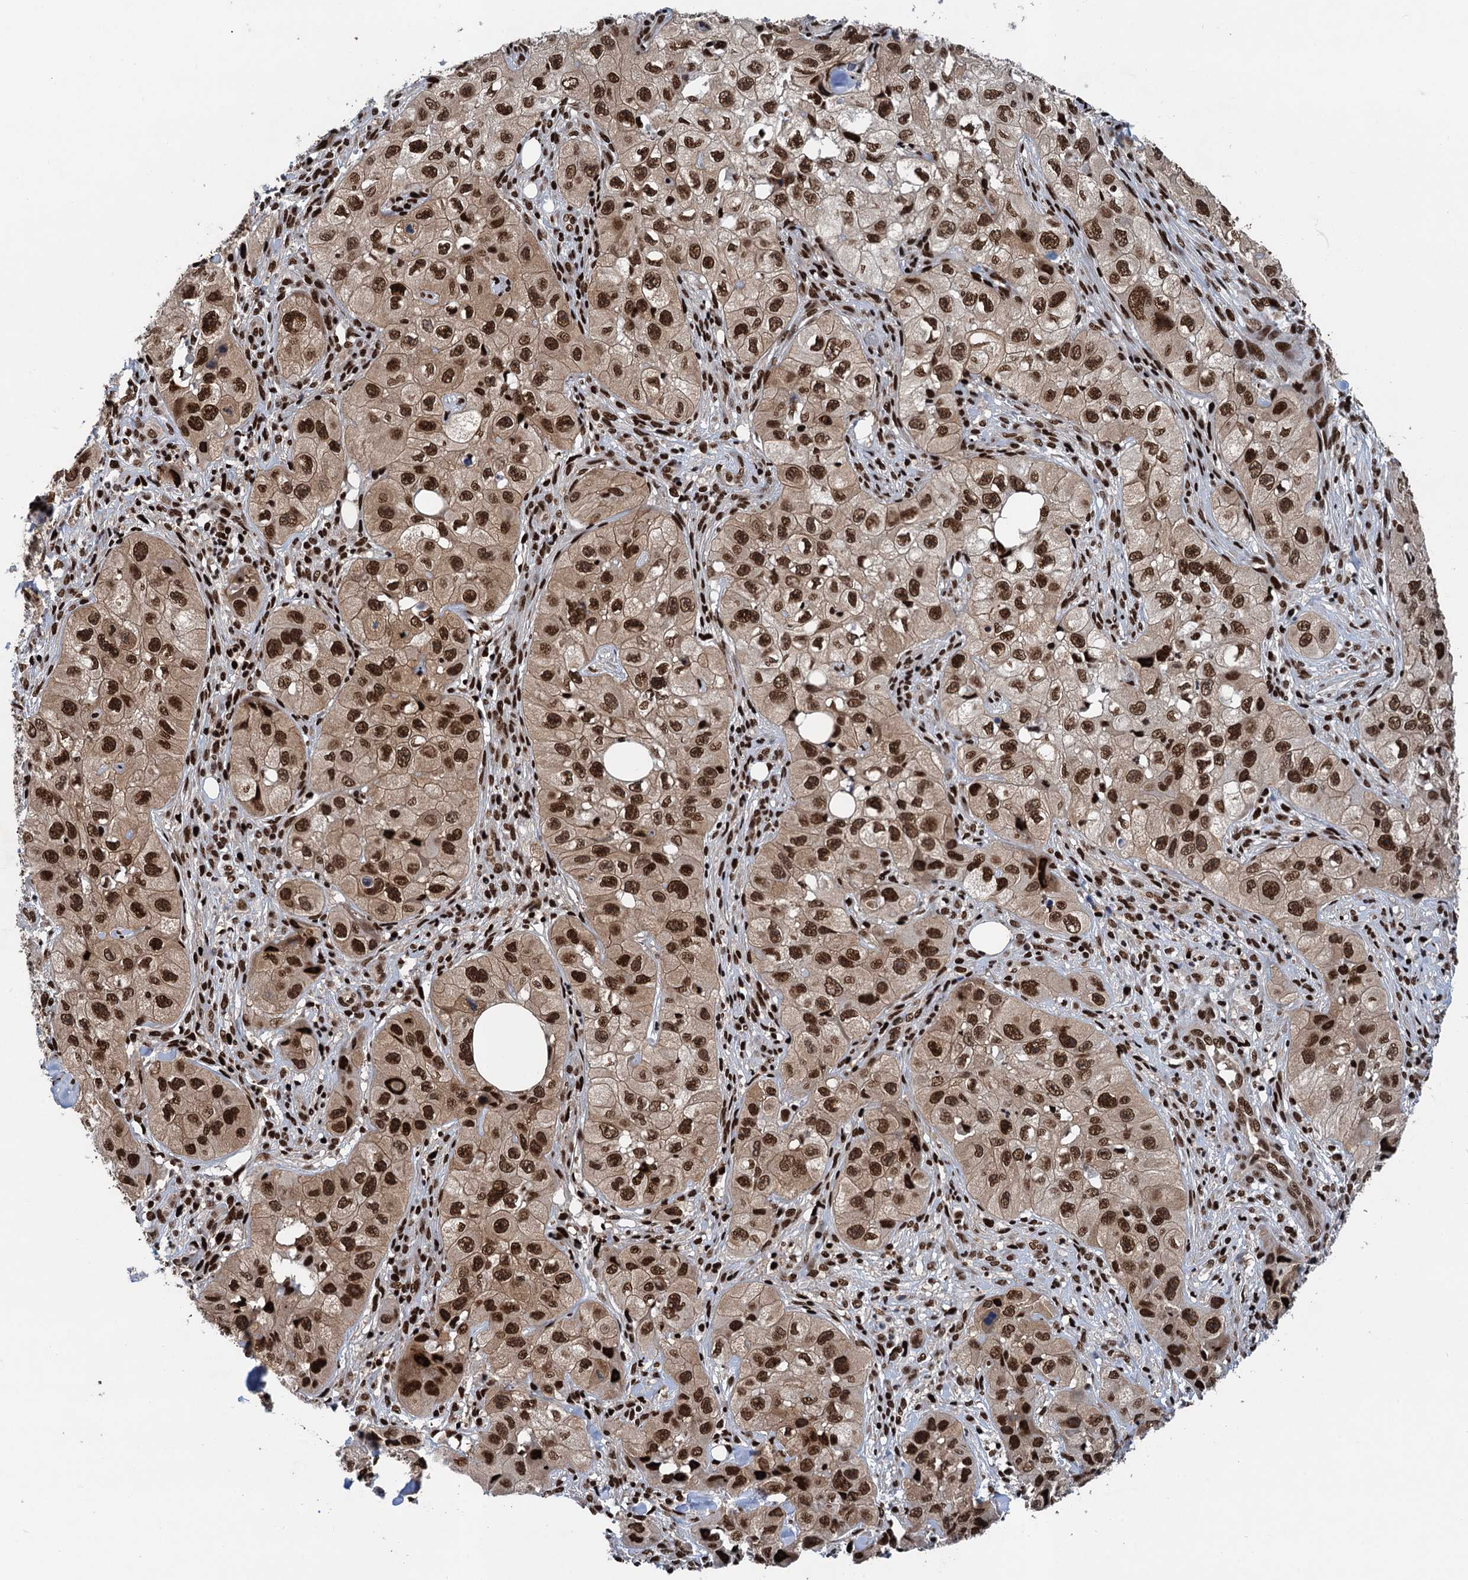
{"staining": {"intensity": "strong", "quantity": ">75%", "location": "nuclear"}, "tissue": "skin cancer", "cell_type": "Tumor cells", "image_type": "cancer", "snomed": [{"axis": "morphology", "description": "Squamous cell carcinoma, NOS"}, {"axis": "topography", "description": "Skin"}, {"axis": "topography", "description": "Subcutis"}], "caption": "Protein analysis of squamous cell carcinoma (skin) tissue exhibits strong nuclear expression in about >75% of tumor cells.", "gene": "PPP4R1", "patient": {"sex": "male", "age": 73}}